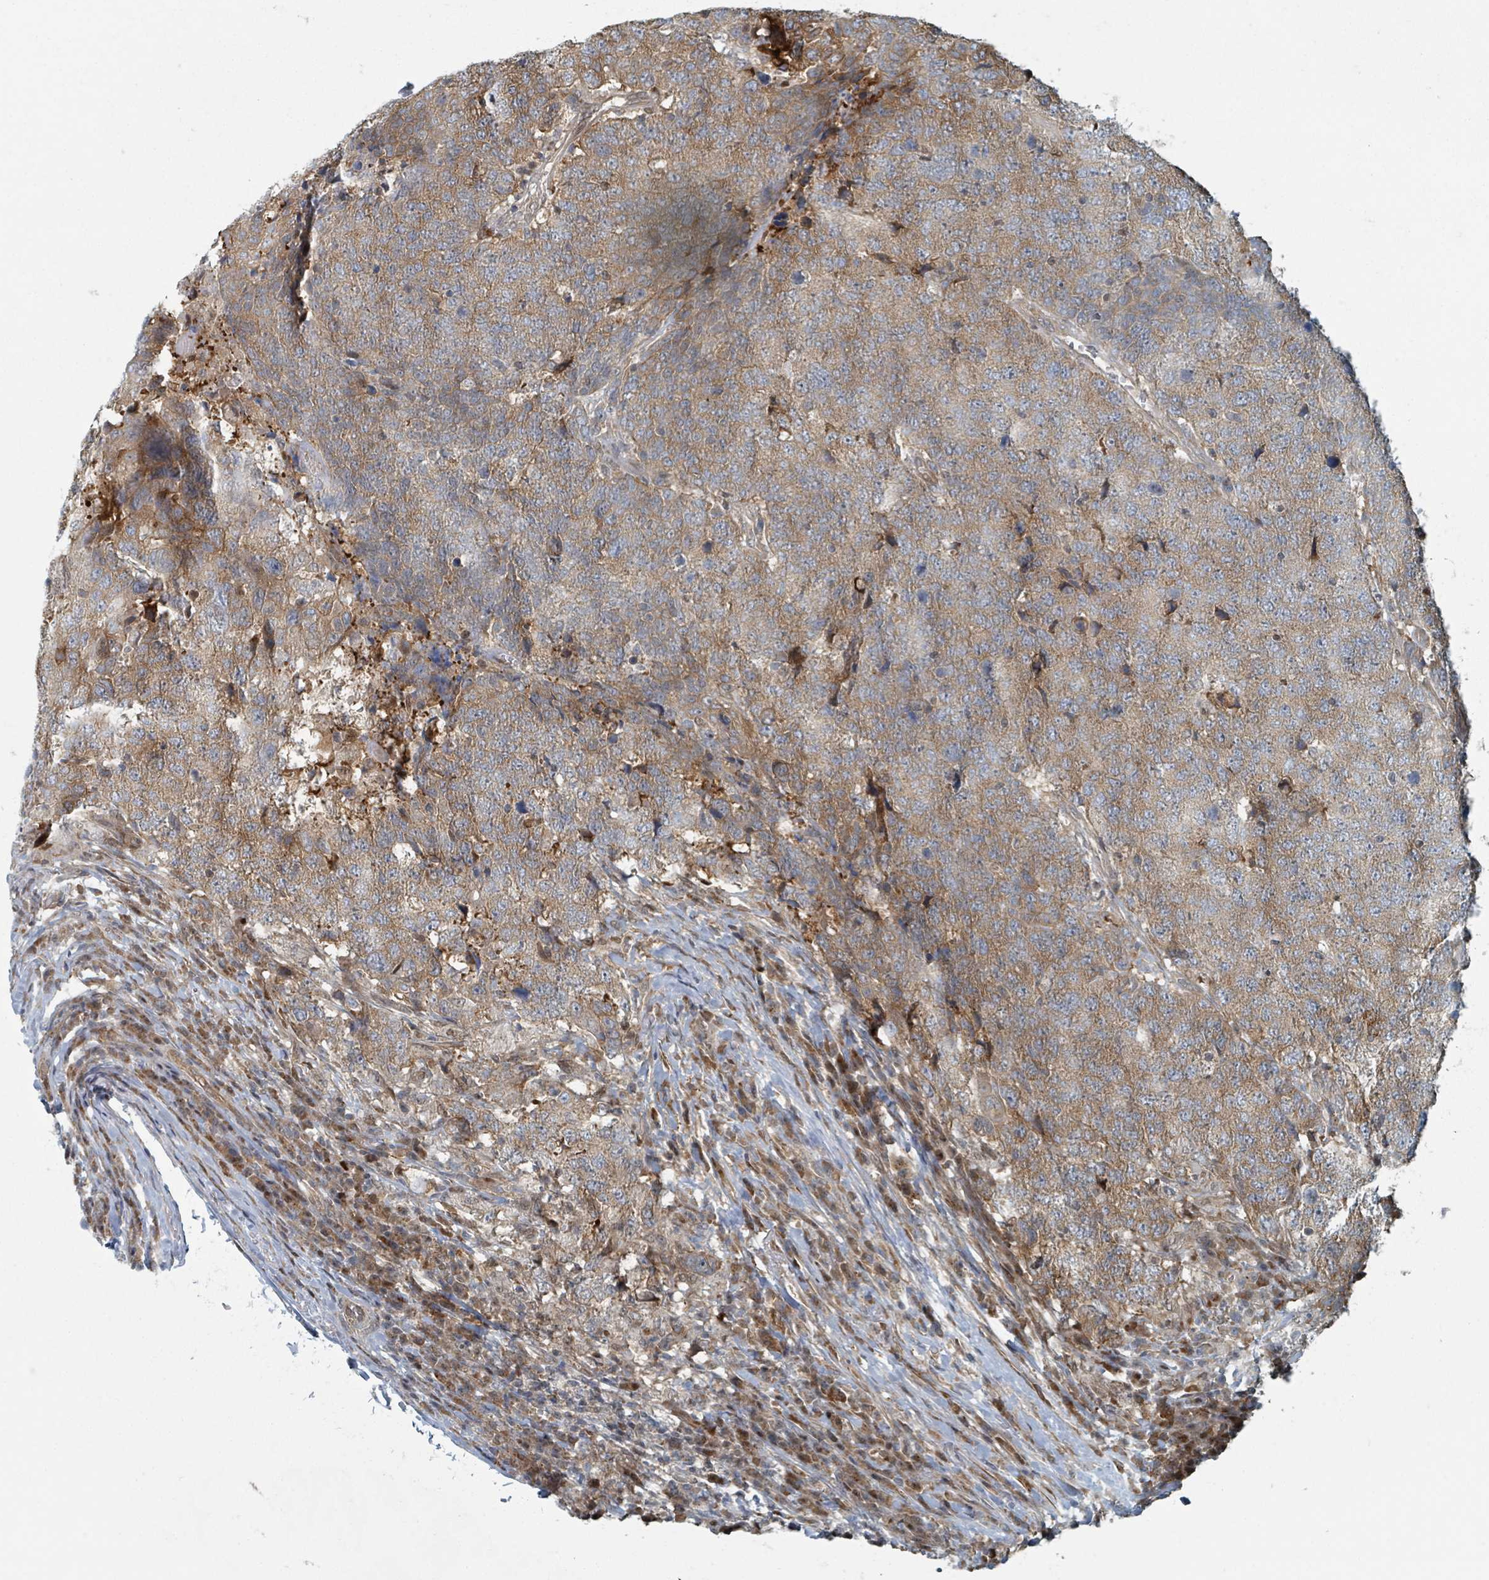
{"staining": {"intensity": "moderate", "quantity": ">75%", "location": "cytoplasmic/membranous"}, "tissue": "head and neck cancer", "cell_type": "Tumor cells", "image_type": "cancer", "snomed": [{"axis": "morphology", "description": "Normal tissue, NOS"}, {"axis": "morphology", "description": "Squamous cell carcinoma, NOS"}, {"axis": "topography", "description": "Skeletal muscle"}, {"axis": "topography", "description": "Vascular tissue"}, {"axis": "topography", "description": "Peripheral nerve tissue"}, {"axis": "topography", "description": "Head-Neck"}], "caption": "Head and neck cancer stained with a protein marker displays moderate staining in tumor cells.", "gene": "RHPN2", "patient": {"sex": "male", "age": 66}}